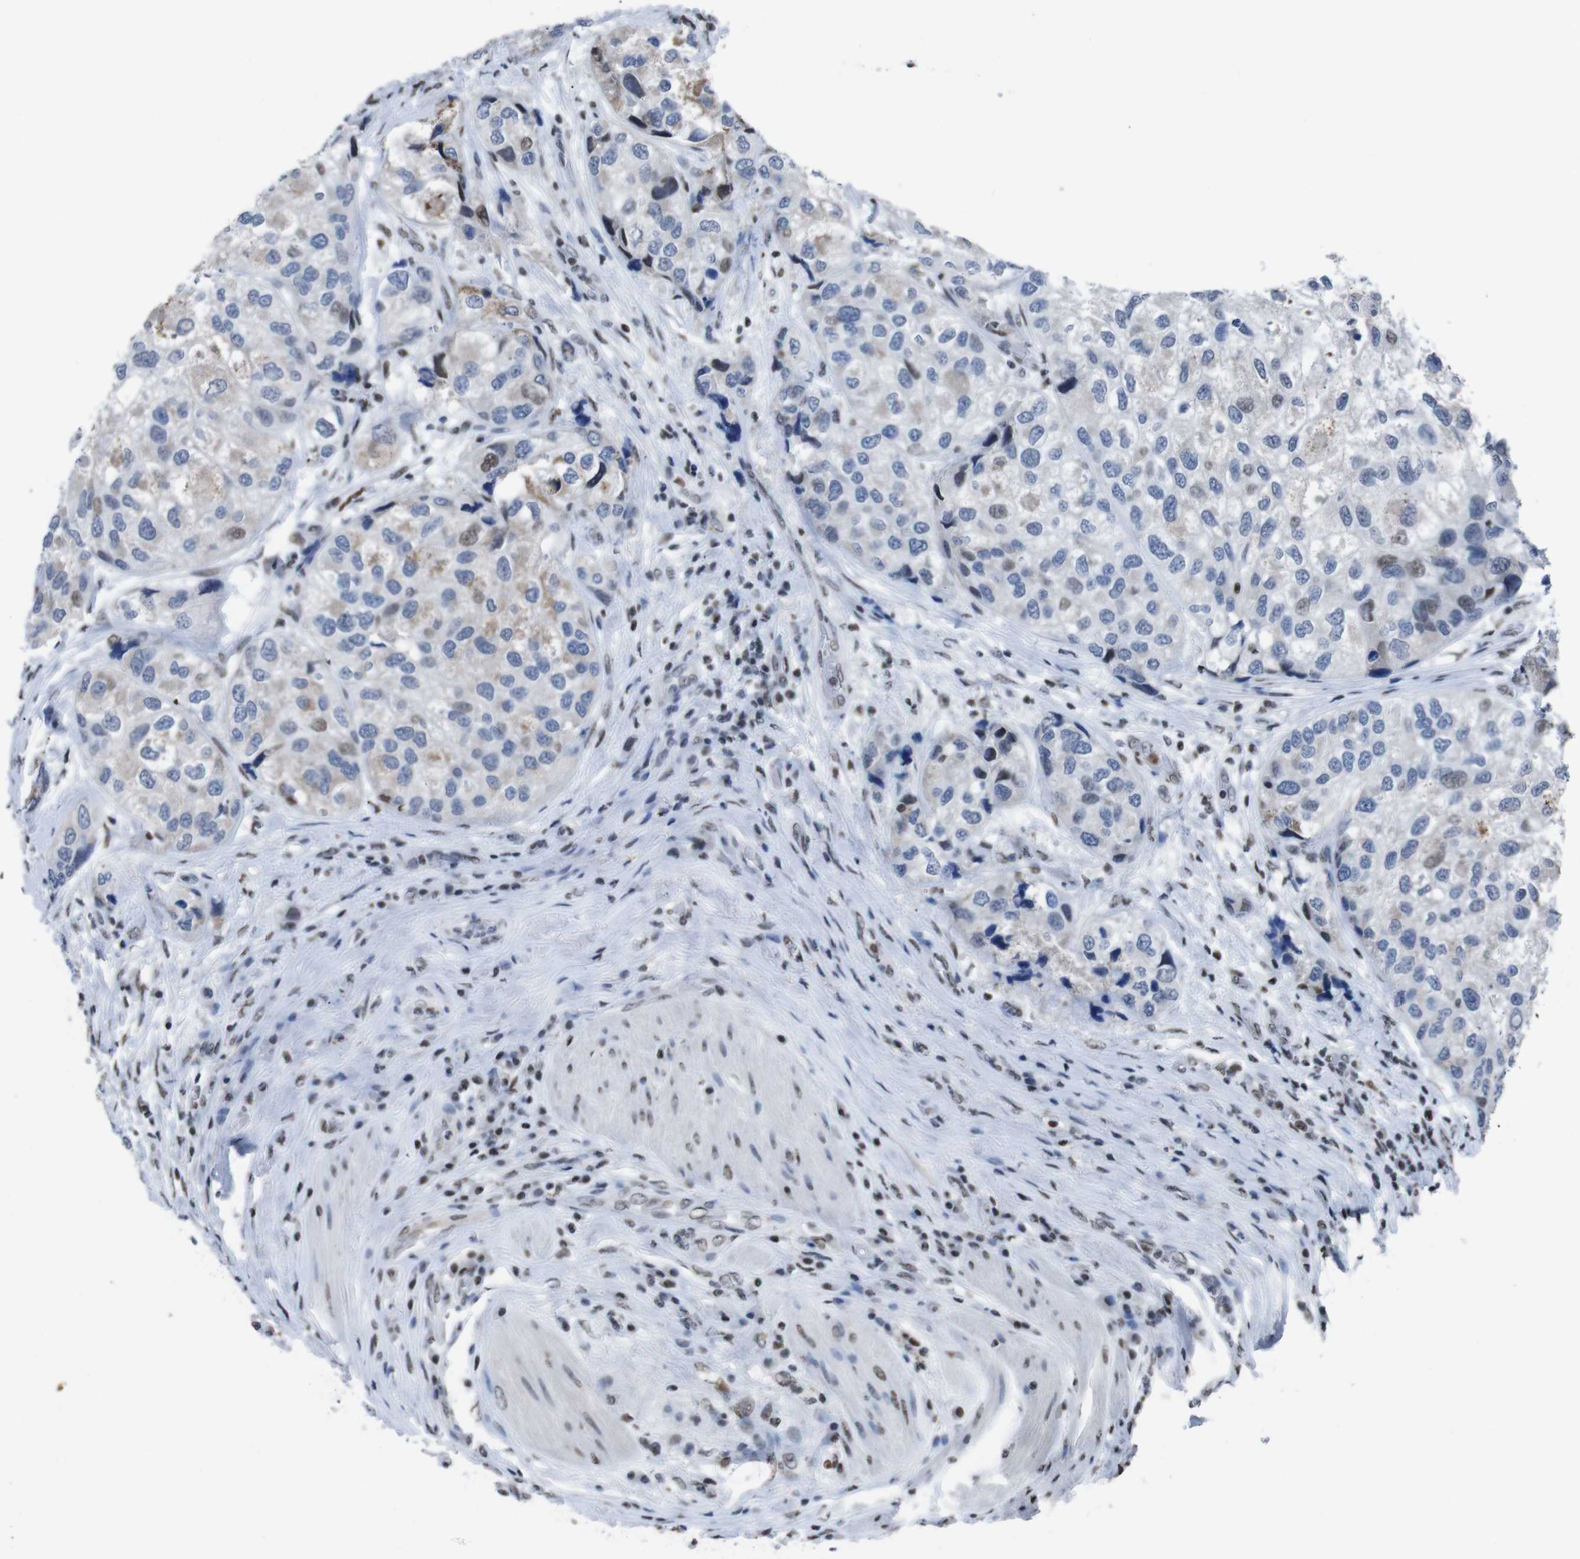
{"staining": {"intensity": "moderate", "quantity": "<25%", "location": "nuclear"}, "tissue": "urothelial cancer", "cell_type": "Tumor cells", "image_type": "cancer", "snomed": [{"axis": "morphology", "description": "Urothelial carcinoma, High grade"}, {"axis": "topography", "description": "Urinary bladder"}], "caption": "The histopathology image displays a brown stain indicating the presence of a protein in the nuclear of tumor cells in urothelial cancer.", "gene": "PIP4P2", "patient": {"sex": "female", "age": 64}}